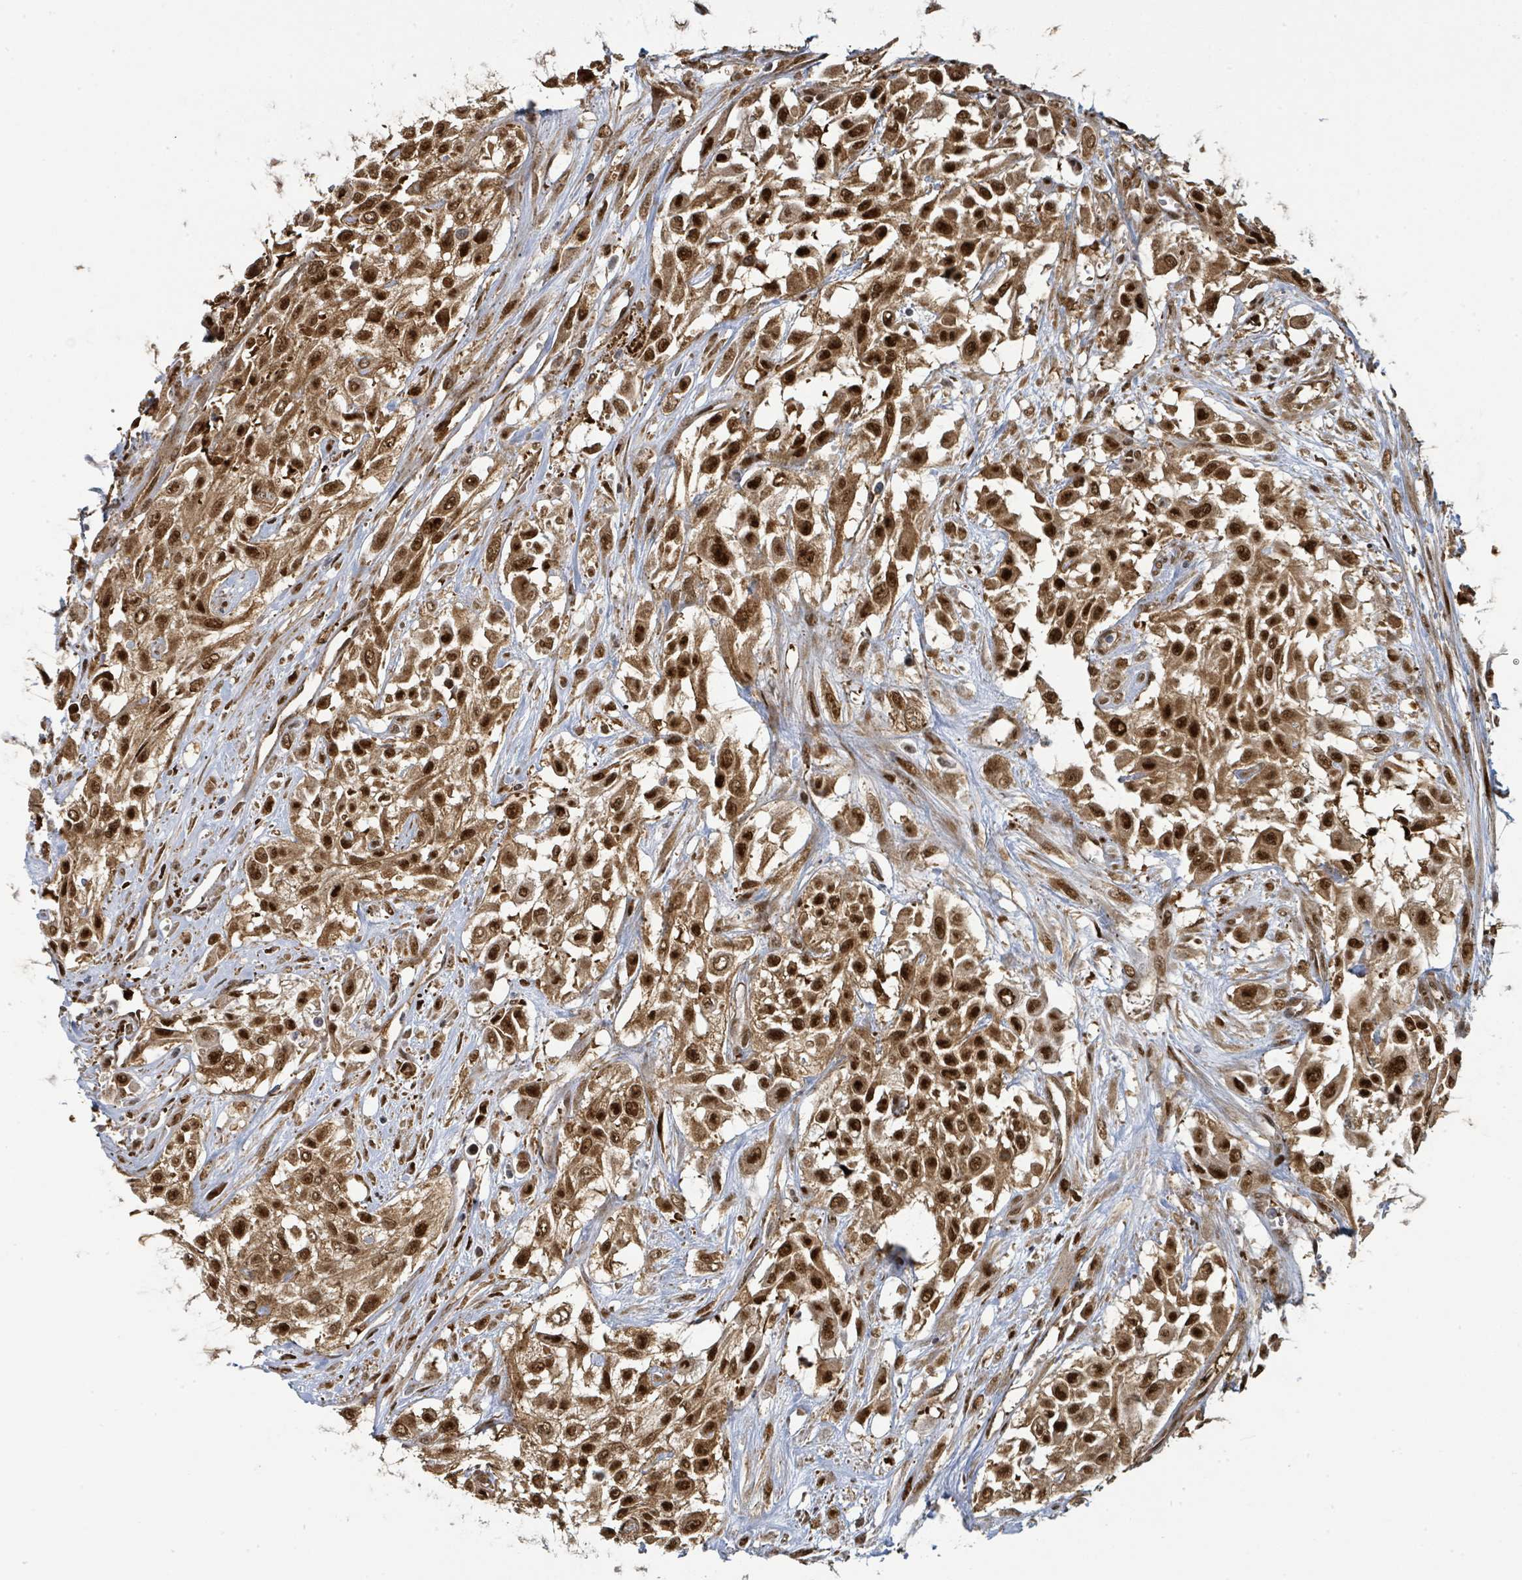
{"staining": {"intensity": "strong", "quantity": ">75%", "location": "cytoplasmic/membranous,nuclear"}, "tissue": "urothelial cancer", "cell_type": "Tumor cells", "image_type": "cancer", "snomed": [{"axis": "morphology", "description": "Urothelial carcinoma, High grade"}, {"axis": "topography", "description": "Urinary bladder"}], "caption": "Protein expression analysis of human urothelial carcinoma (high-grade) reveals strong cytoplasmic/membranous and nuclear positivity in about >75% of tumor cells.", "gene": "PSMB7", "patient": {"sex": "male", "age": 57}}